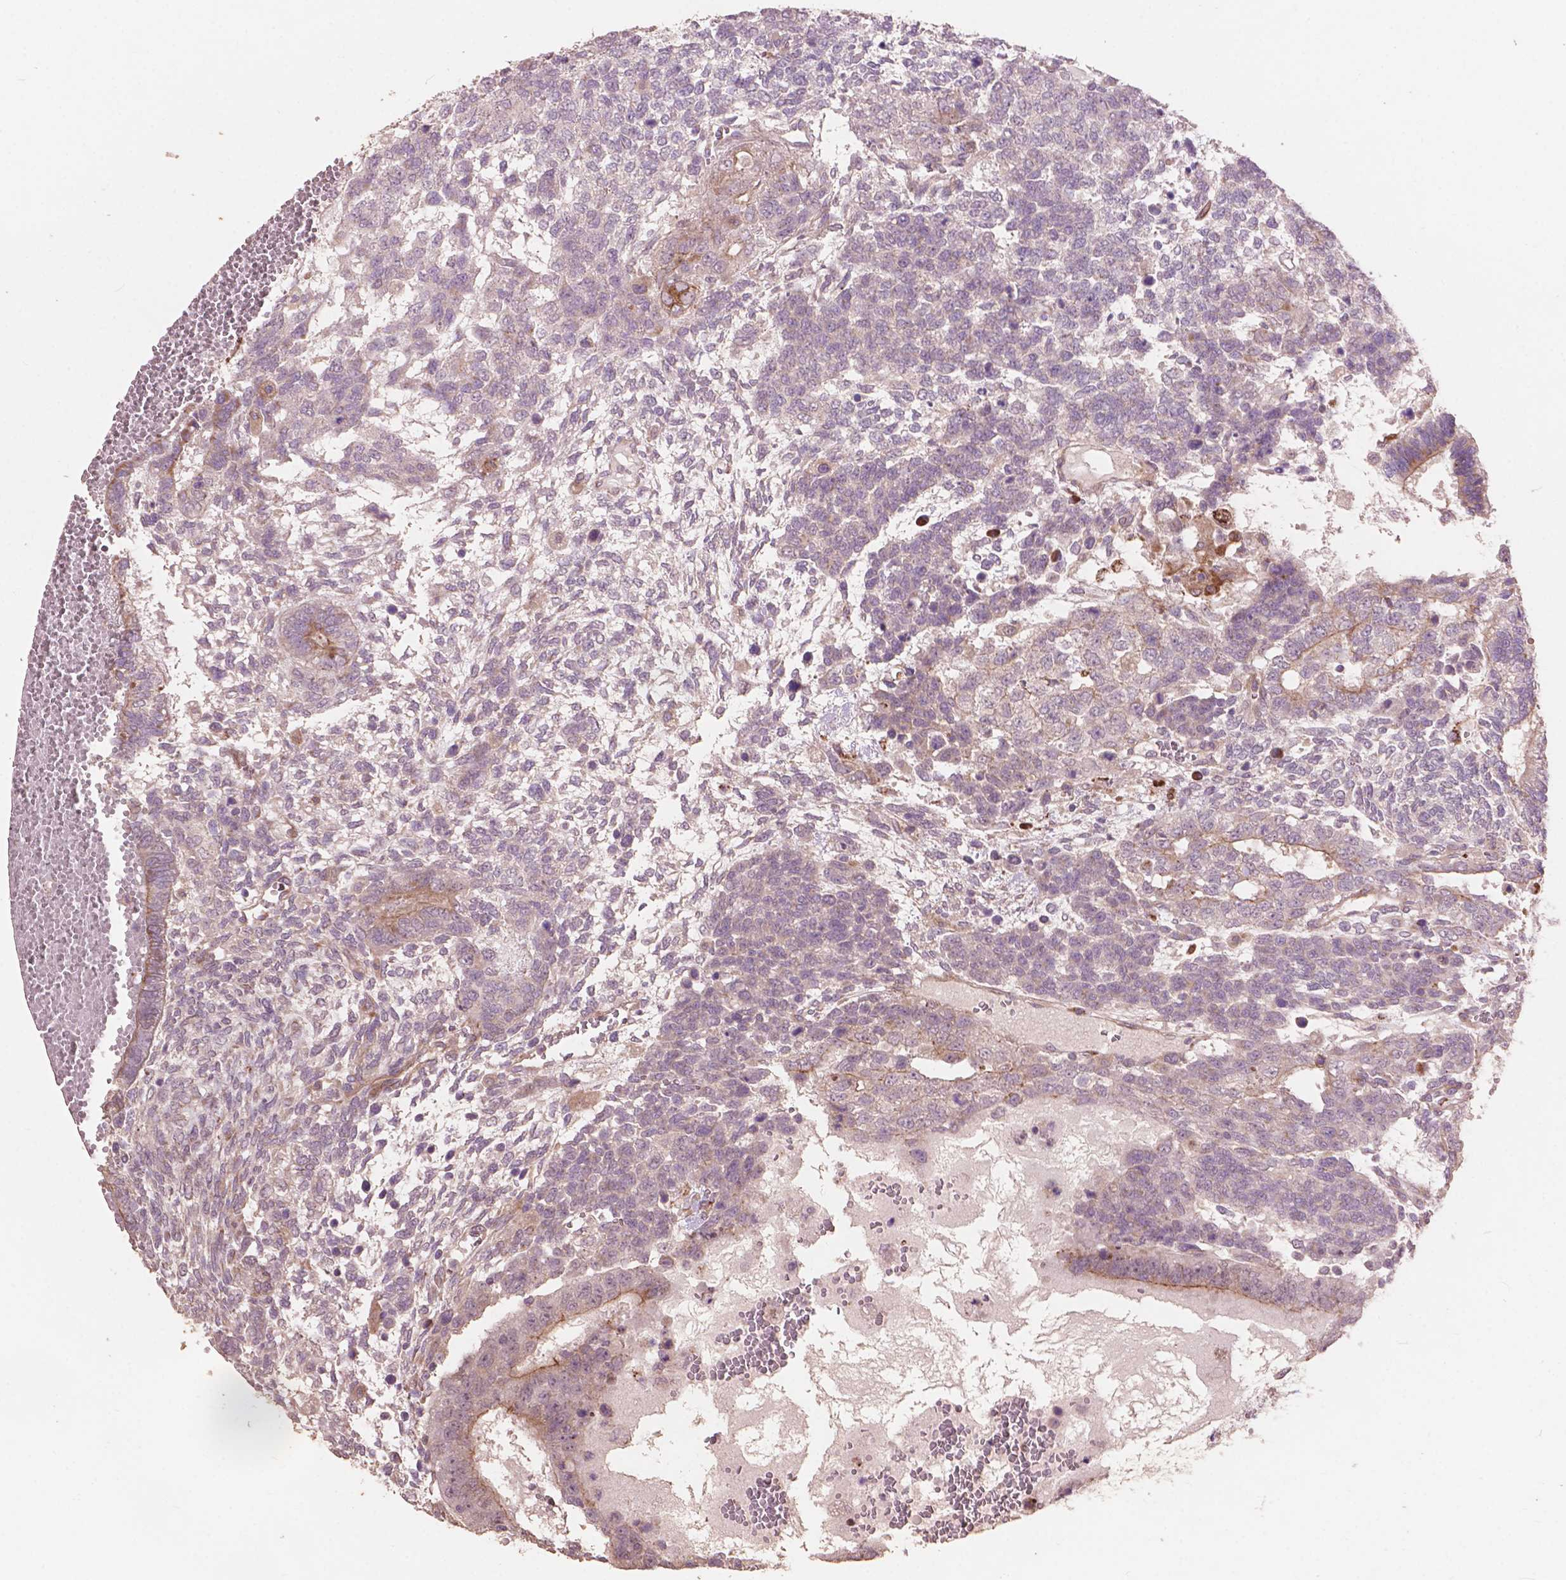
{"staining": {"intensity": "moderate", "quantity": "<25%", "location": "cytoplasmic/membranous"}, "tissue": "testis cancer", "cell_type": "Tumor cells", "image_type": "cancer", "snomed": [{"axis": "morphology", "description": "Normal tissue, NOS"}, {"axis": "morphology", "description": "Carcinoma, Embryonal, NOS"}, {"axis": "topography", "description": "Testis"}, {"axis": "topography", "description": "Epididymis"}], "caption": "Immunohistochemical staining of human testis cancer reveals moderate cytoplasmic/membranous protein positivity in about <25% of tumor cells.", "gene": "FNIP1", "patient": {"sex": "male", "age": 23}}